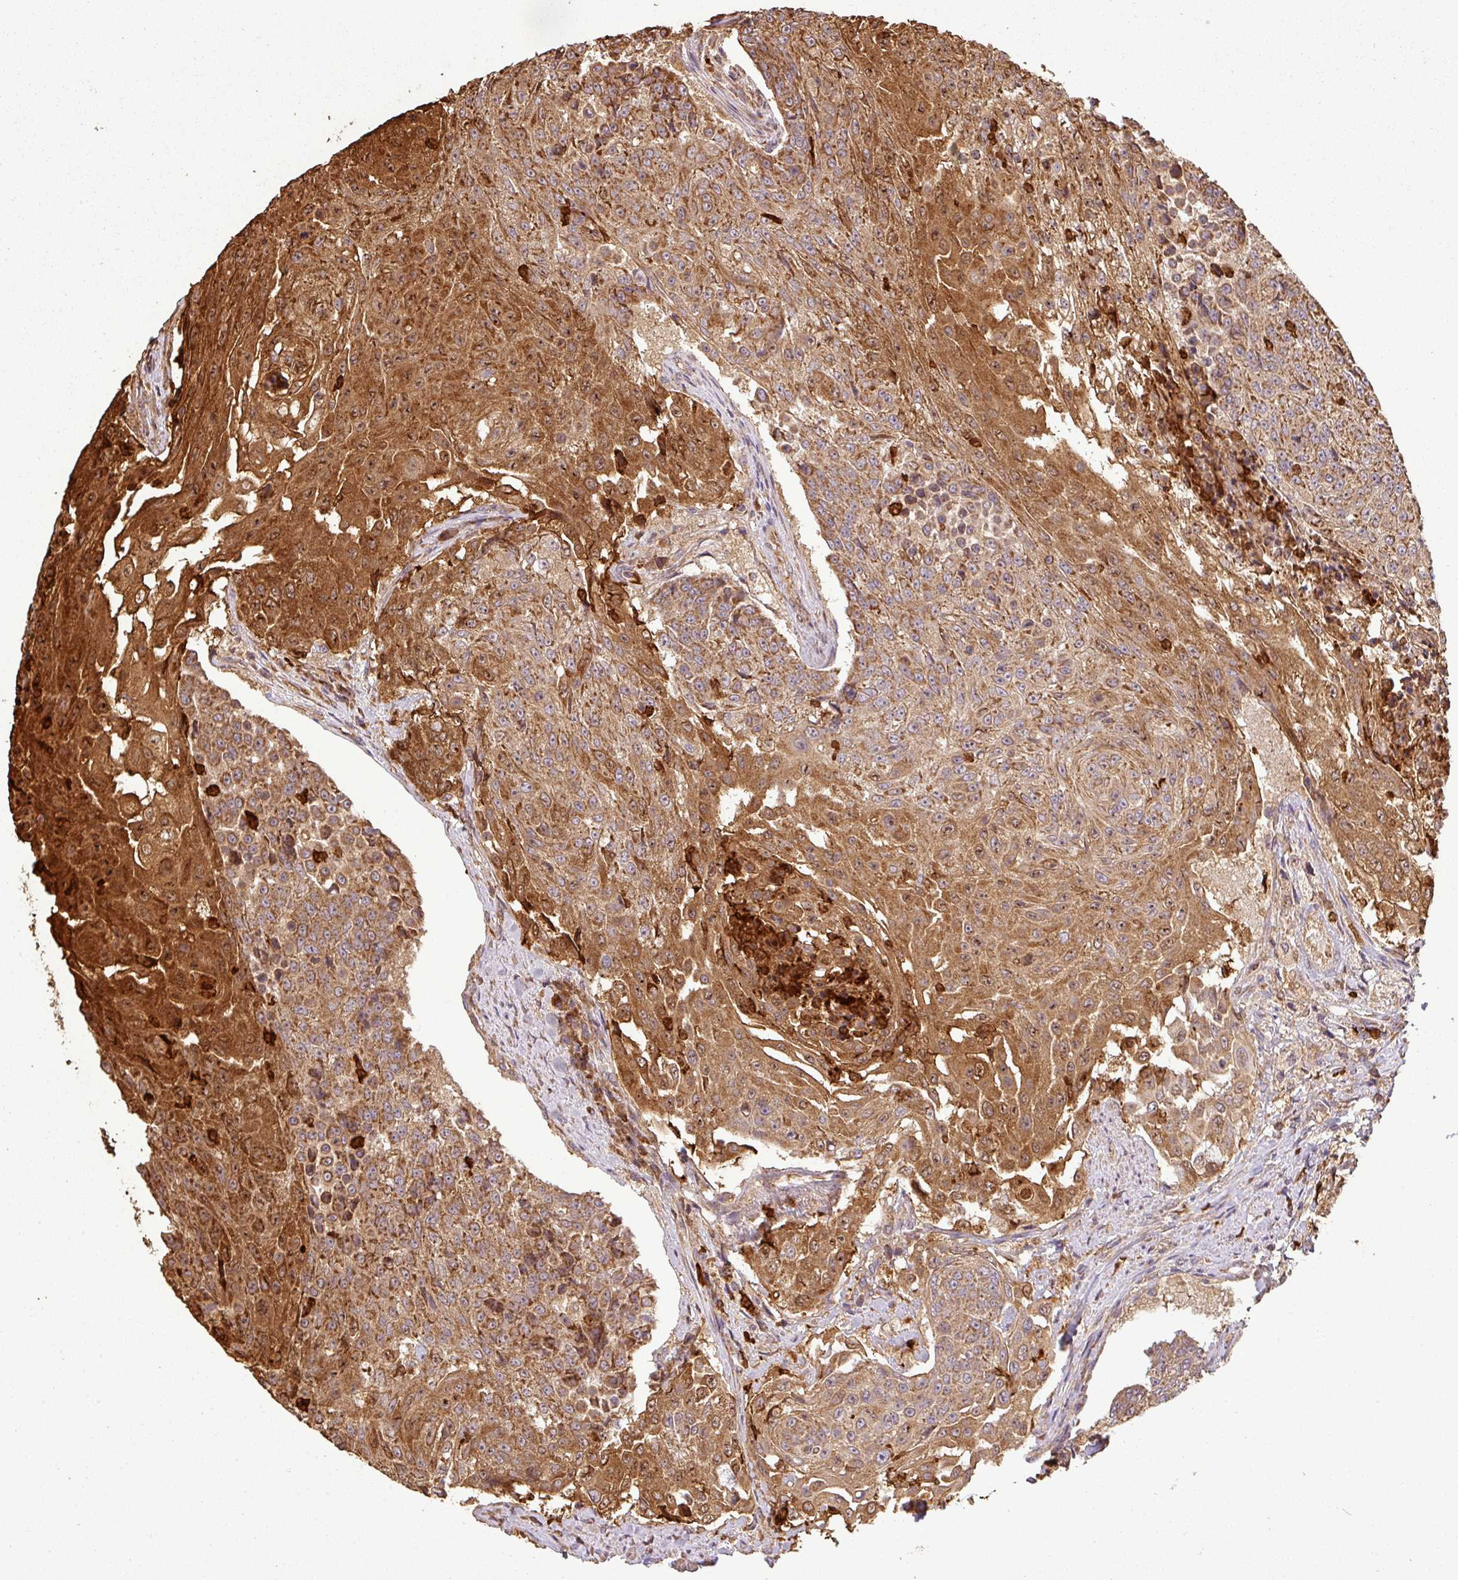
{"staining": {"intensity": "strong", "quantity": ">75%", "location": "cytoplasmic/membranous"}, "tissue": "urothelial cancer", "cell_type": "Tumor cells", "image_type": "cancer", "snomed": [{"axis": "morphology", "description": "Urothelial carcinoma, High grade"}, {"axis": "topography", "description": "Urinary bladder"}], "caption": "Brown immunohistochemical staining in human urothelial carcinoma (high-grade) exhibits strong cytoplasmic/membranous positivity in about >75% of tumor cells.", "gene": "PLEKHM1", "patient": {"sex": "female", "age": 63}}